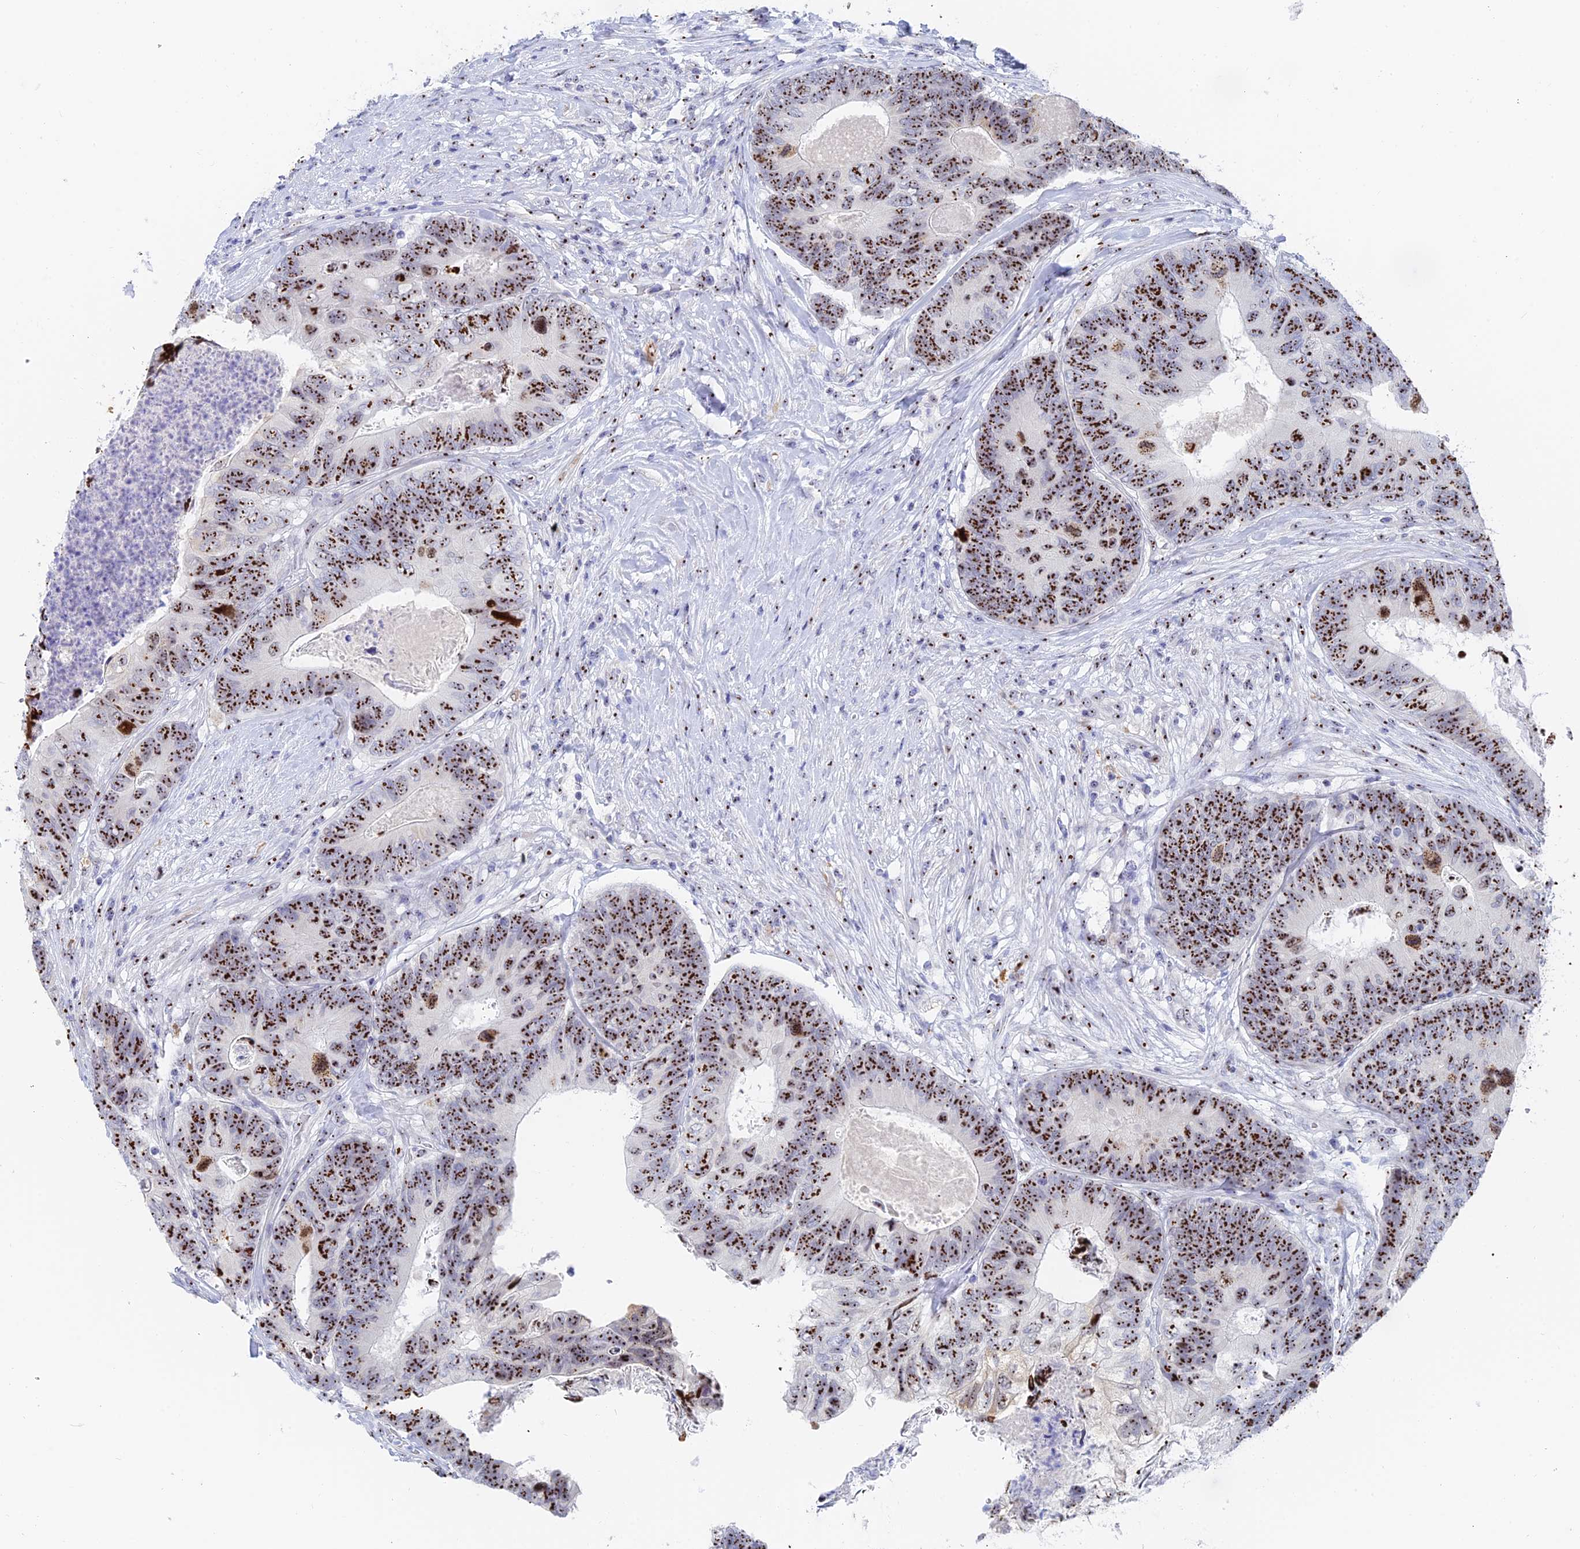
{"staining": {"intensity": "strong", "quantity": ">75%", "location": "nuclear"}, "tissue": "colorectal cancer", "cell_type": "Tumor cells", "image_type": "cancer", "snomed": [{"axis": "morphology", "description": "Adenocarcinoma, NOS"}, {"axis": "topography", "description": "Colon"}], "caption": "Protein staining demonstrates strong nuclear positivity in approximately >75% of tumor cells in colorectal adenocarcinoma.", "gene": "RSL1D1", "patient": {"sex": "female", "age": 67}}